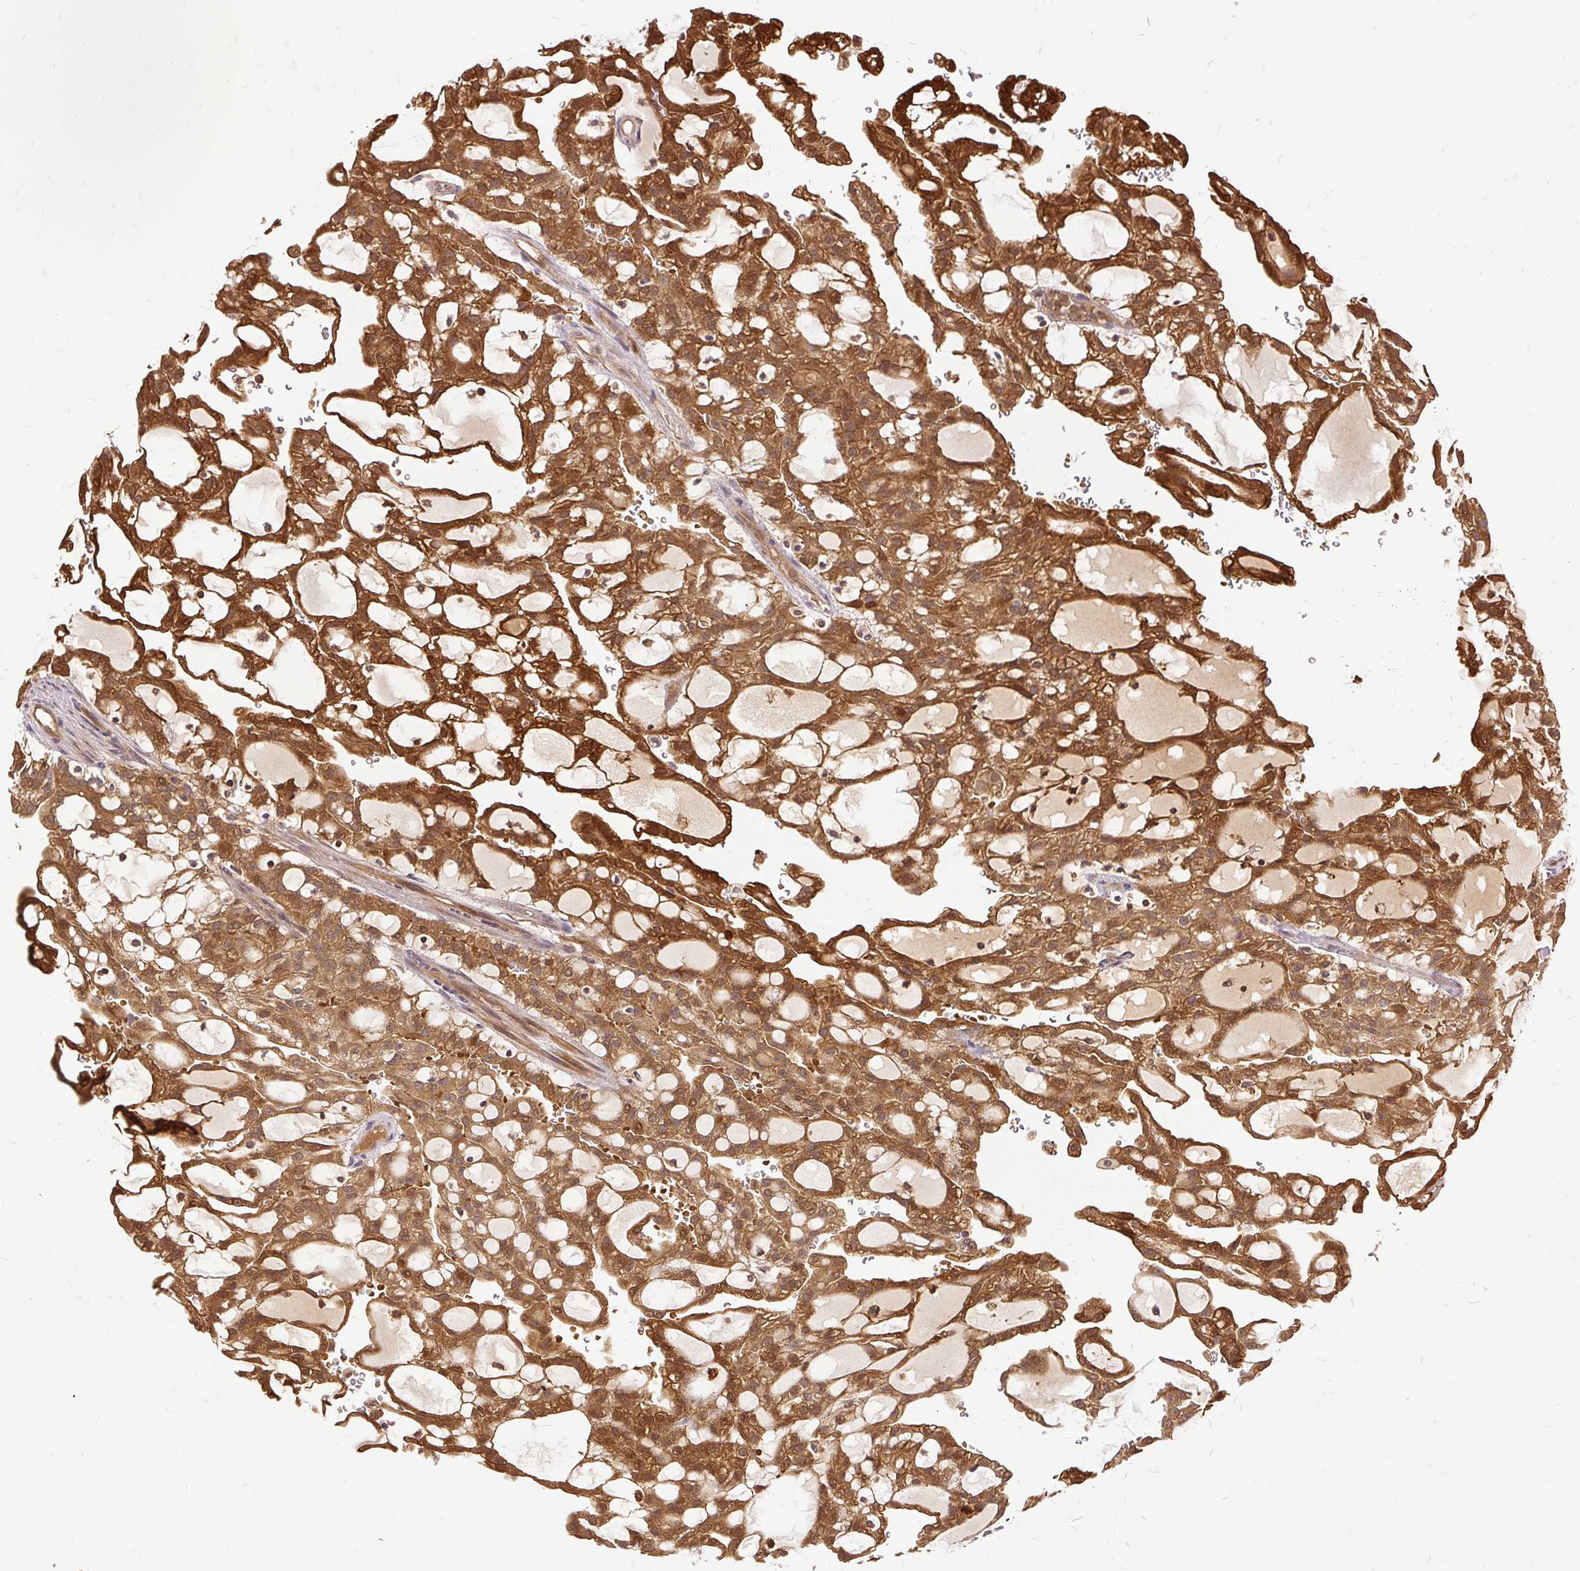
{"staining": {"intensity": "strong", "quantity": ">75%", "location": "cytoplasmic/membranous"}, "tissue": "renal cancer", "cell_type": "Tumor cells", "image_type": "cancer", "snomed": [{"axis": "morphology", "description": "Adenocarcinoma, NOS"}, {"axis": "topography", "description": "Kidney"}], "caption": "The photomicrograph demonstrates staining of adenocarcinoma (renal), revealing strong cytoplasmic/membranous protein staining (brown color) within tumor cells. Using DAB (3,3'-diaminobenzidine) (brown) and hematoxylin (blue) stains, captured at high magnification using brightfield microscopy.", "gene": "AP5S1", "patient": {"sex": "male", "age": 63}}